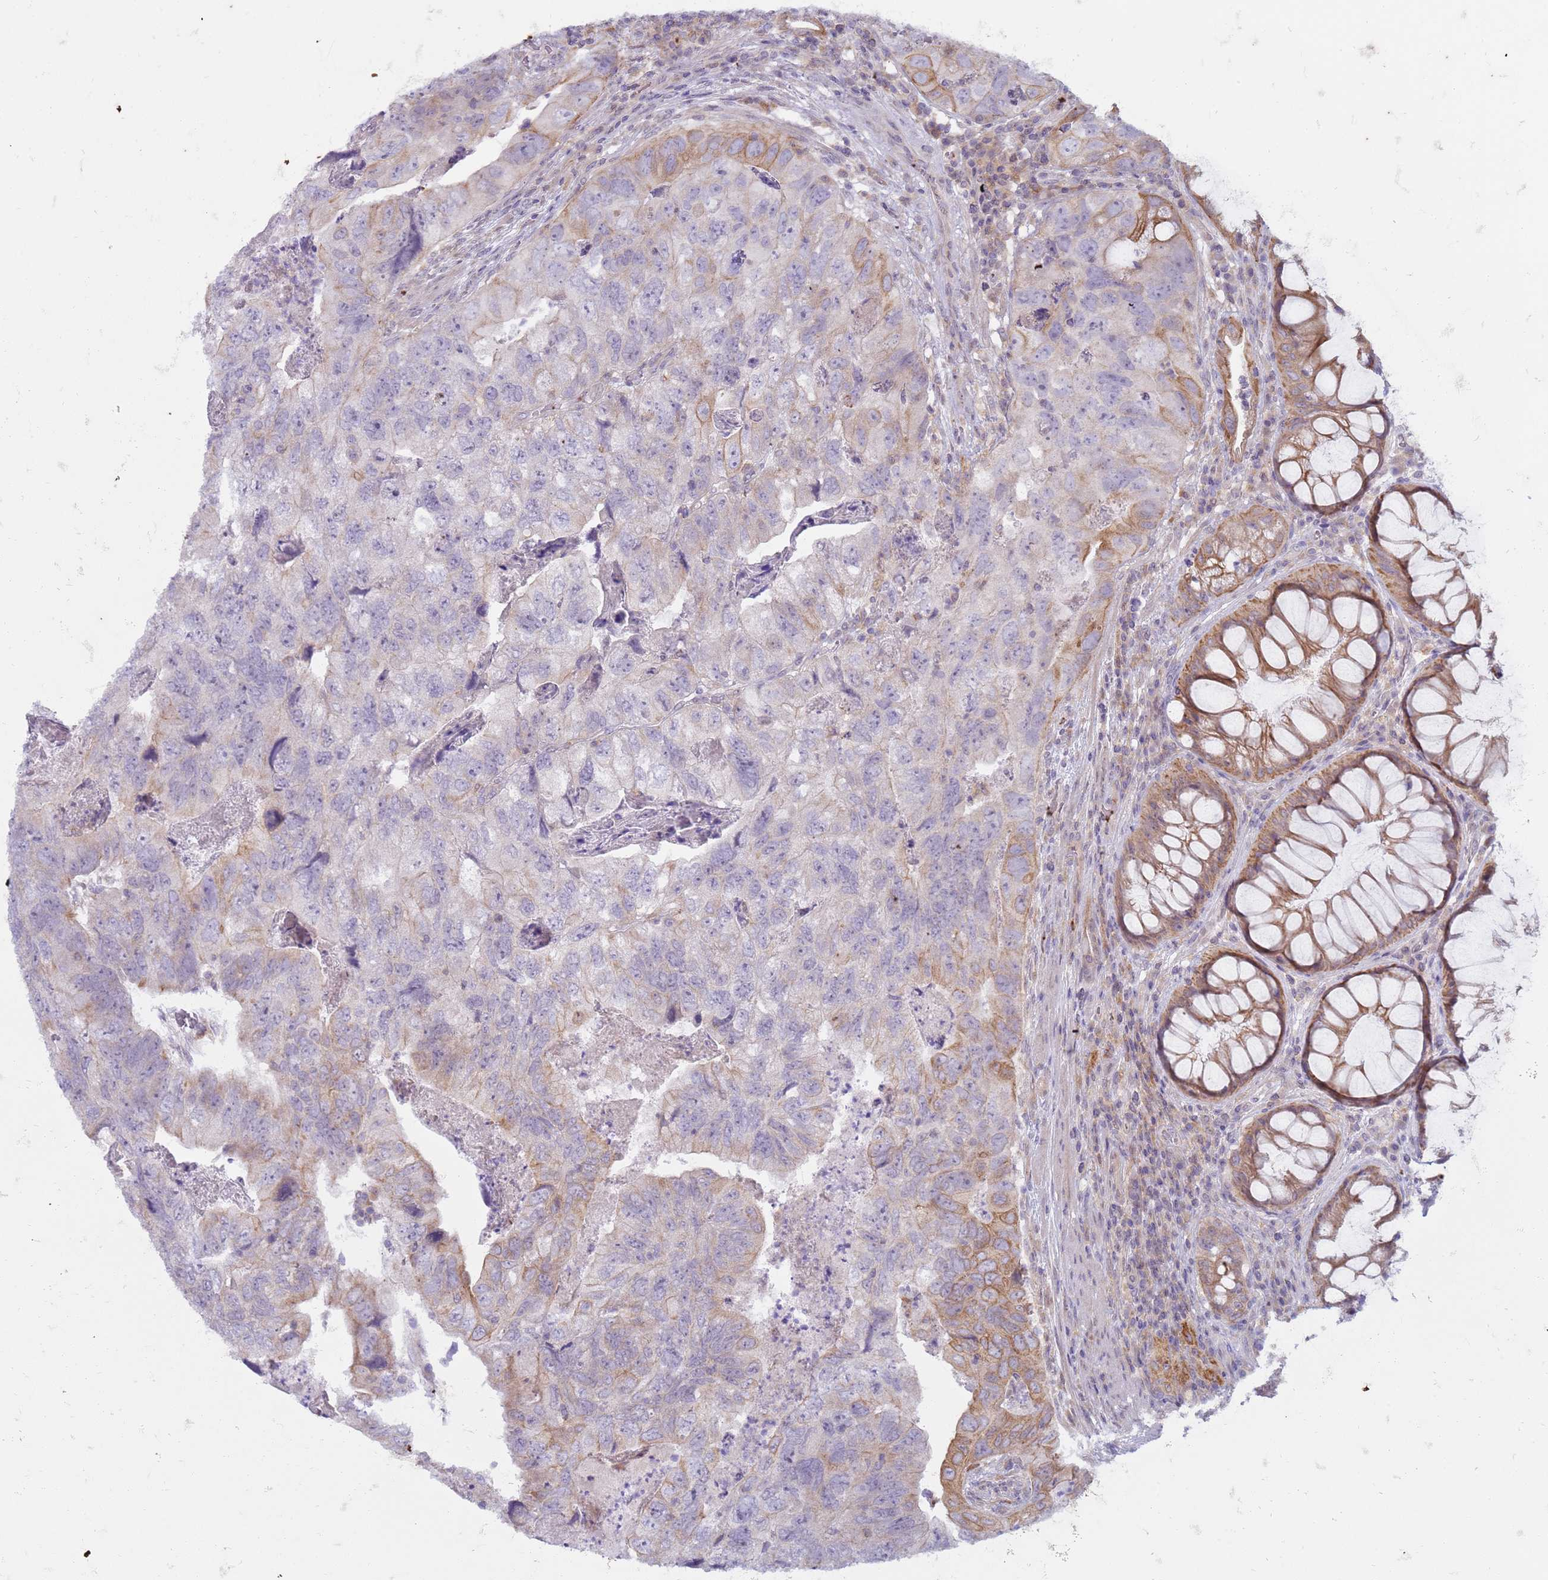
{"staining": {"intensity": "weak", "quantity": "<25%", "location": "cytoplasmic/membranous"}, "tissue": "colorectal cancer", "cell_type": "Tumor cells", "image_type": "cancer", "snomed": [{"axis": "morphology", "description": "Adenocarcinoma, NOS"}, {"axis": "topography", "description": "Rectum"}], "caption": "The immunohistochemistry (IHC) photomicrograph has no significant staining in tumor cells of colorectal cancer (adenocarcinoma) tissue.", "gene": "SLC15A3", "patient": {"sex": "male", "age": 63}}